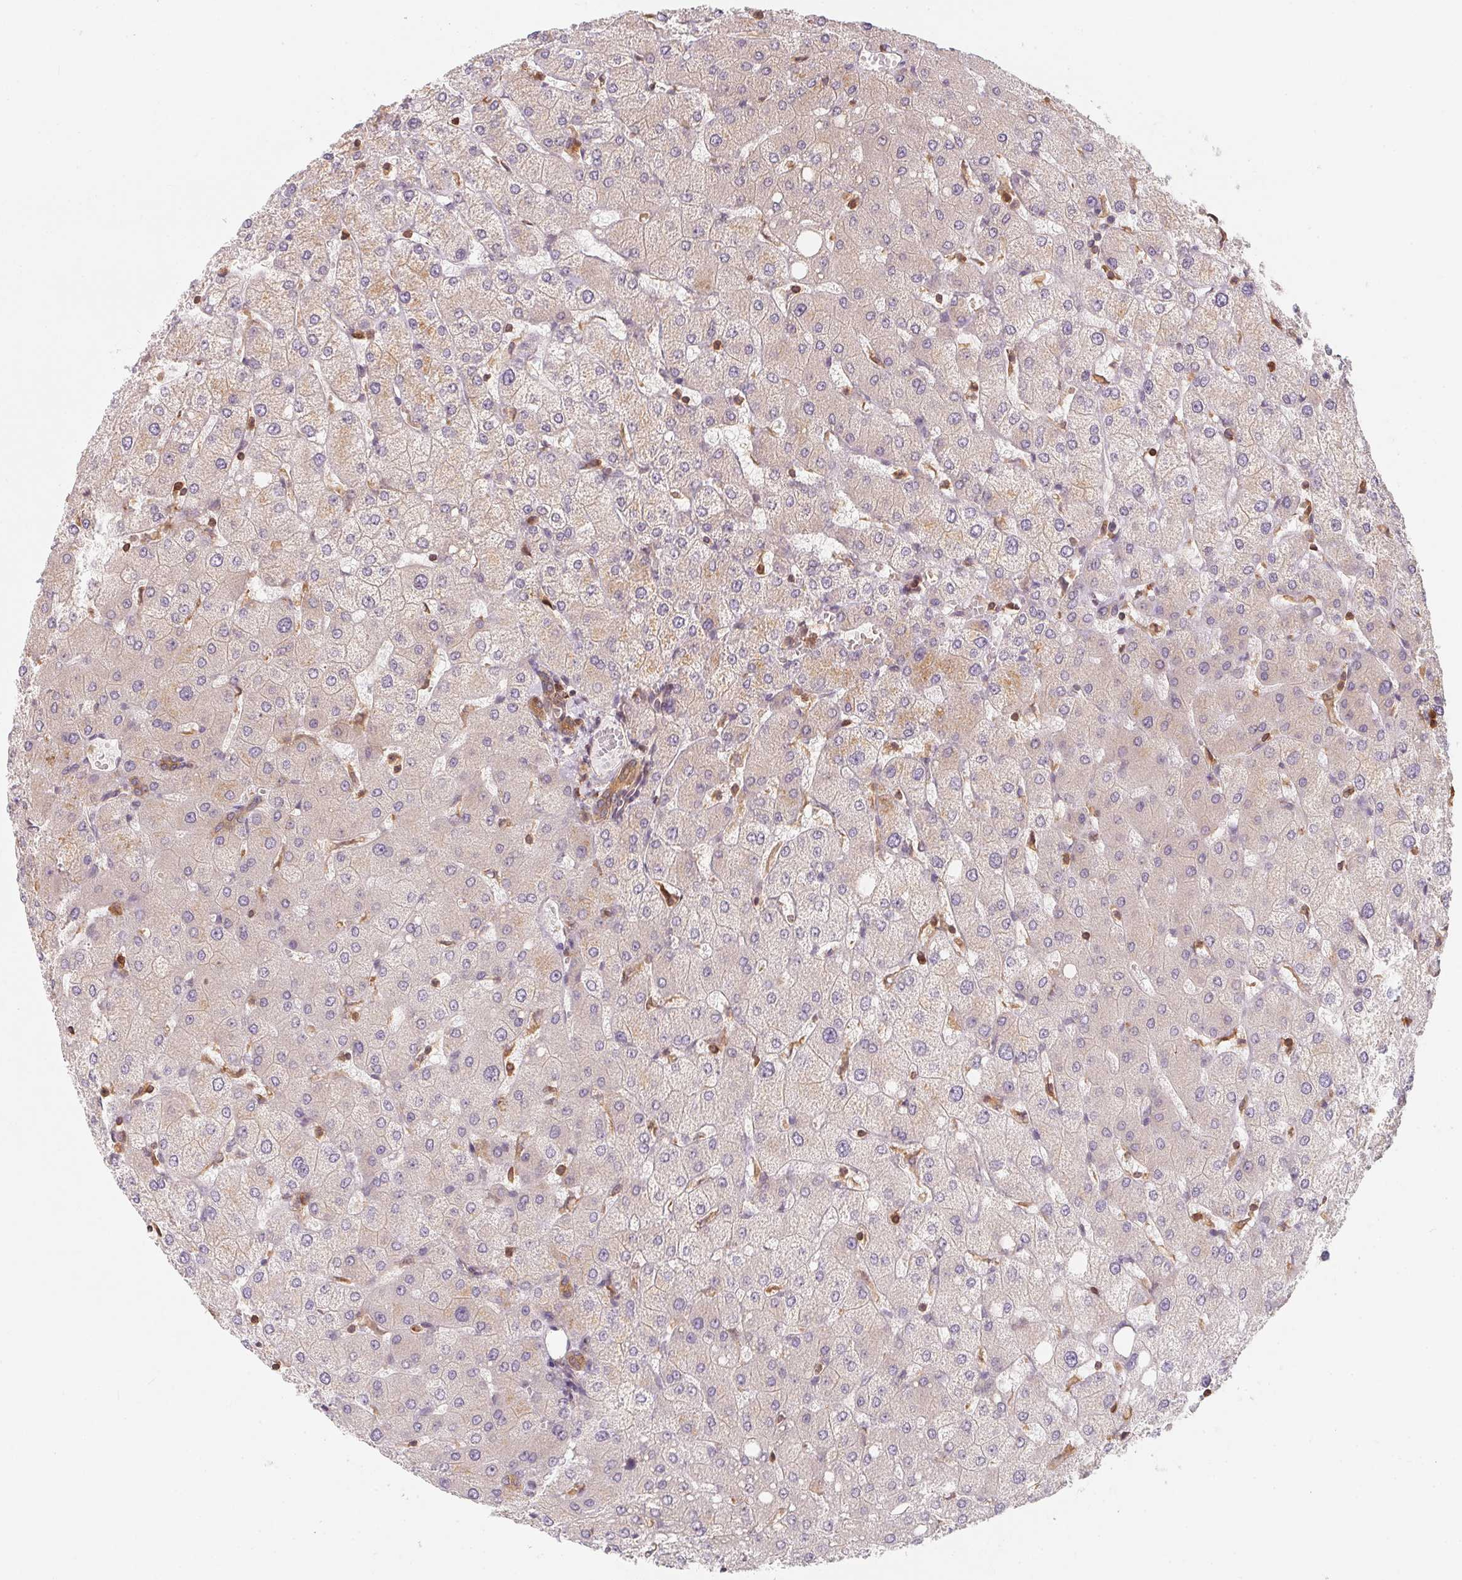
{"staining": {"intensity": "weak", "quantity": "25%-75%", "location": "cytoplasmic/membranous"}, "tissue": "liver", "cell_type": "Cholangiocytes", "image_type": "normal", "snomed": [{"axis": "morphology", "description": "Normal tissue, NOS"}, {"axis": "topography", "description": "Liver"}], "caption": "Liver stained with IHC demonstrates weak cytoplasmic/membranous staining in approximately 25%-75% of cholangiocytes.", "gene": "ANKRD13A", "patient": {"sex": "female", "age": 54}}